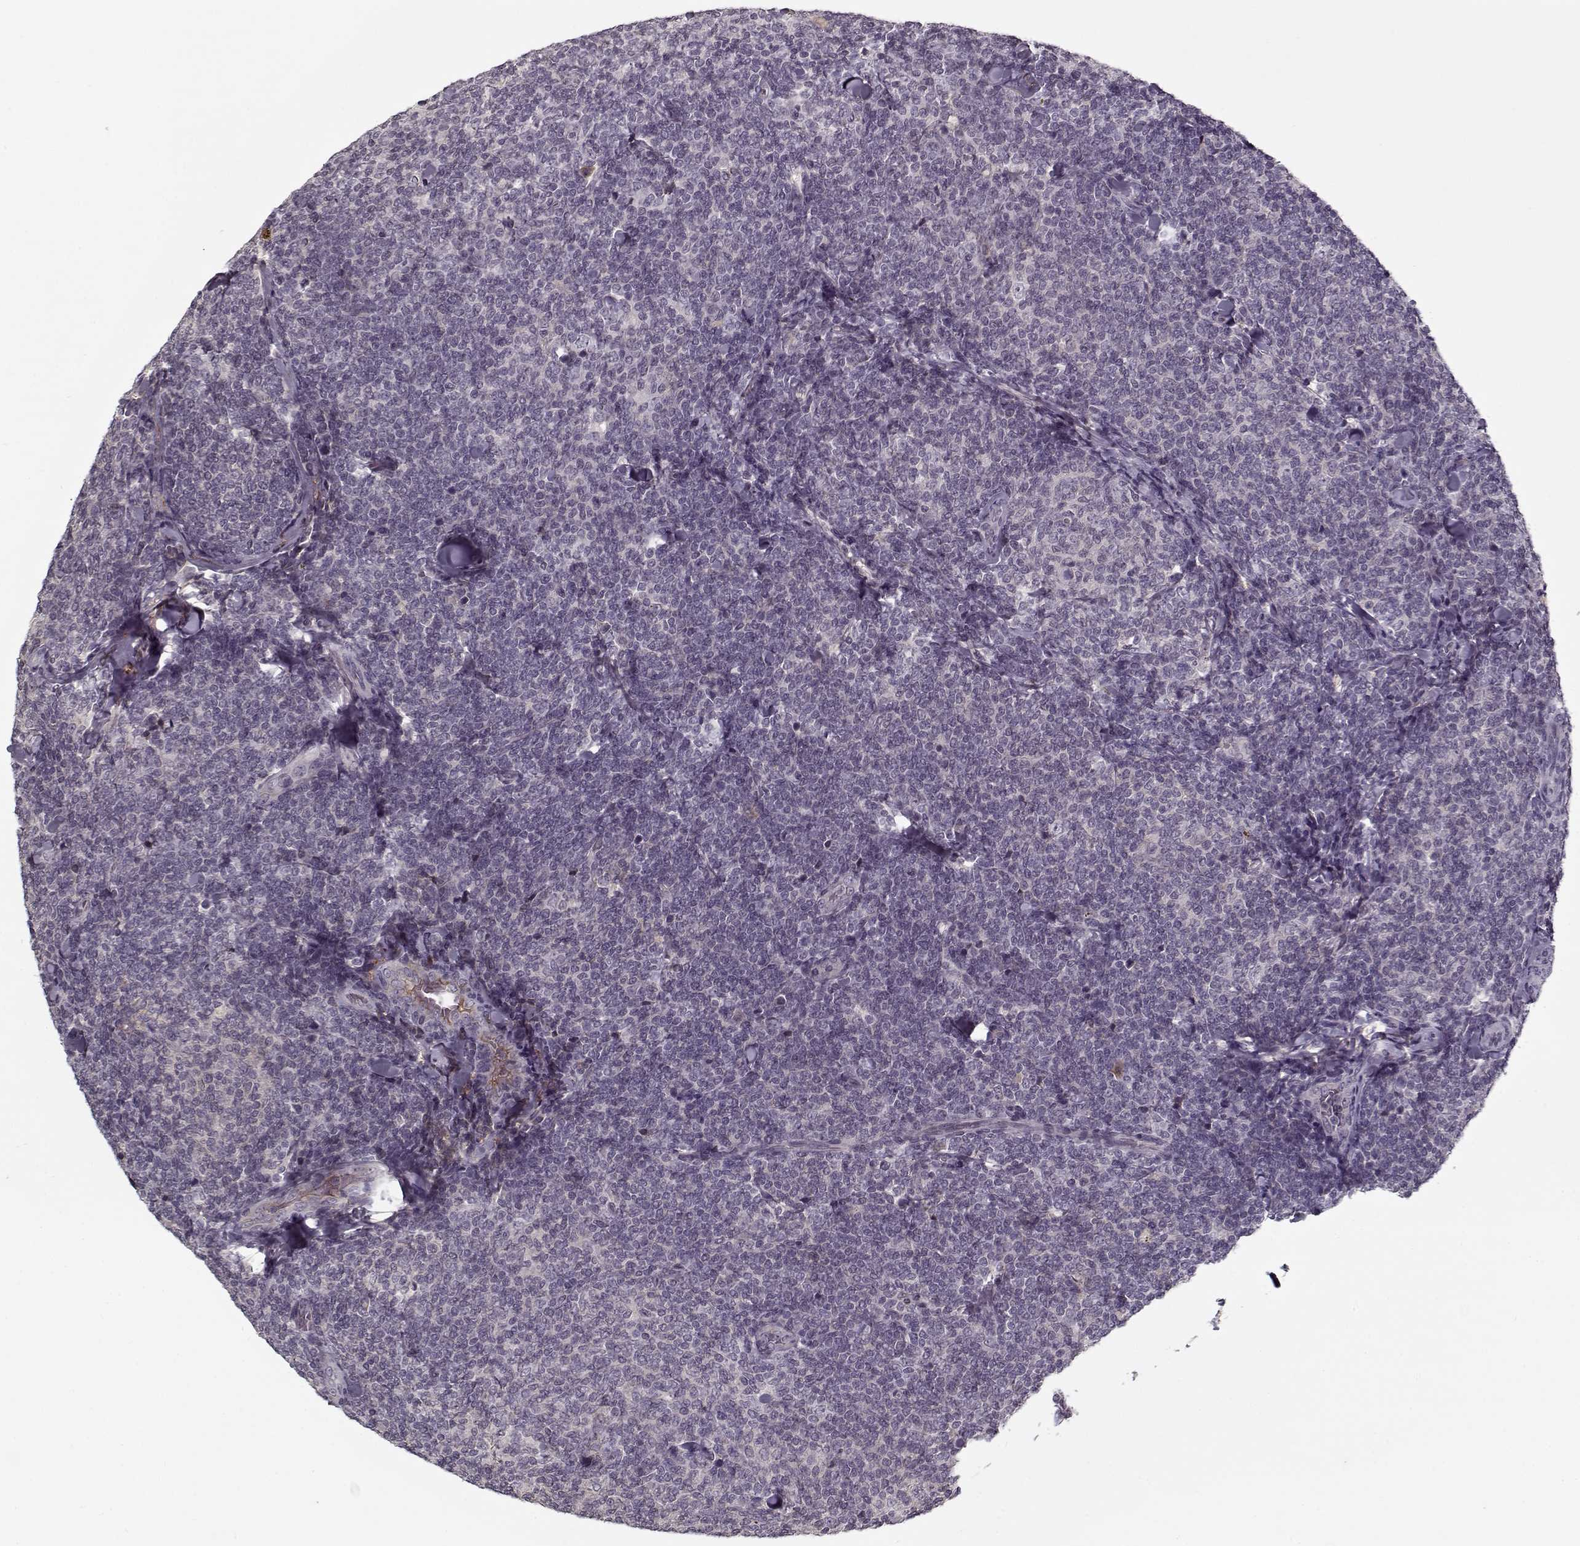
{"staining": {"intensity": "negative", "quantity": "none", "location": "none"}, "tissue": "lymphoma", "cell_type": "Tumor cells", "image_type": "cancer", "snomed": [{"axis": "morphology", "description": "Malignant lymphoma, non-Hodgkin's type, Low grade"}, {"axis": "topography", "description": "Lymph node"}], "caption": "This is a histopathology image of IHC staining of low-grade malignant lymphoma, non-Hodgkin's type, which shows no positivity in tumor cells.", "gene": "AFM", "patient": {"sex": "female", "age": 56}}